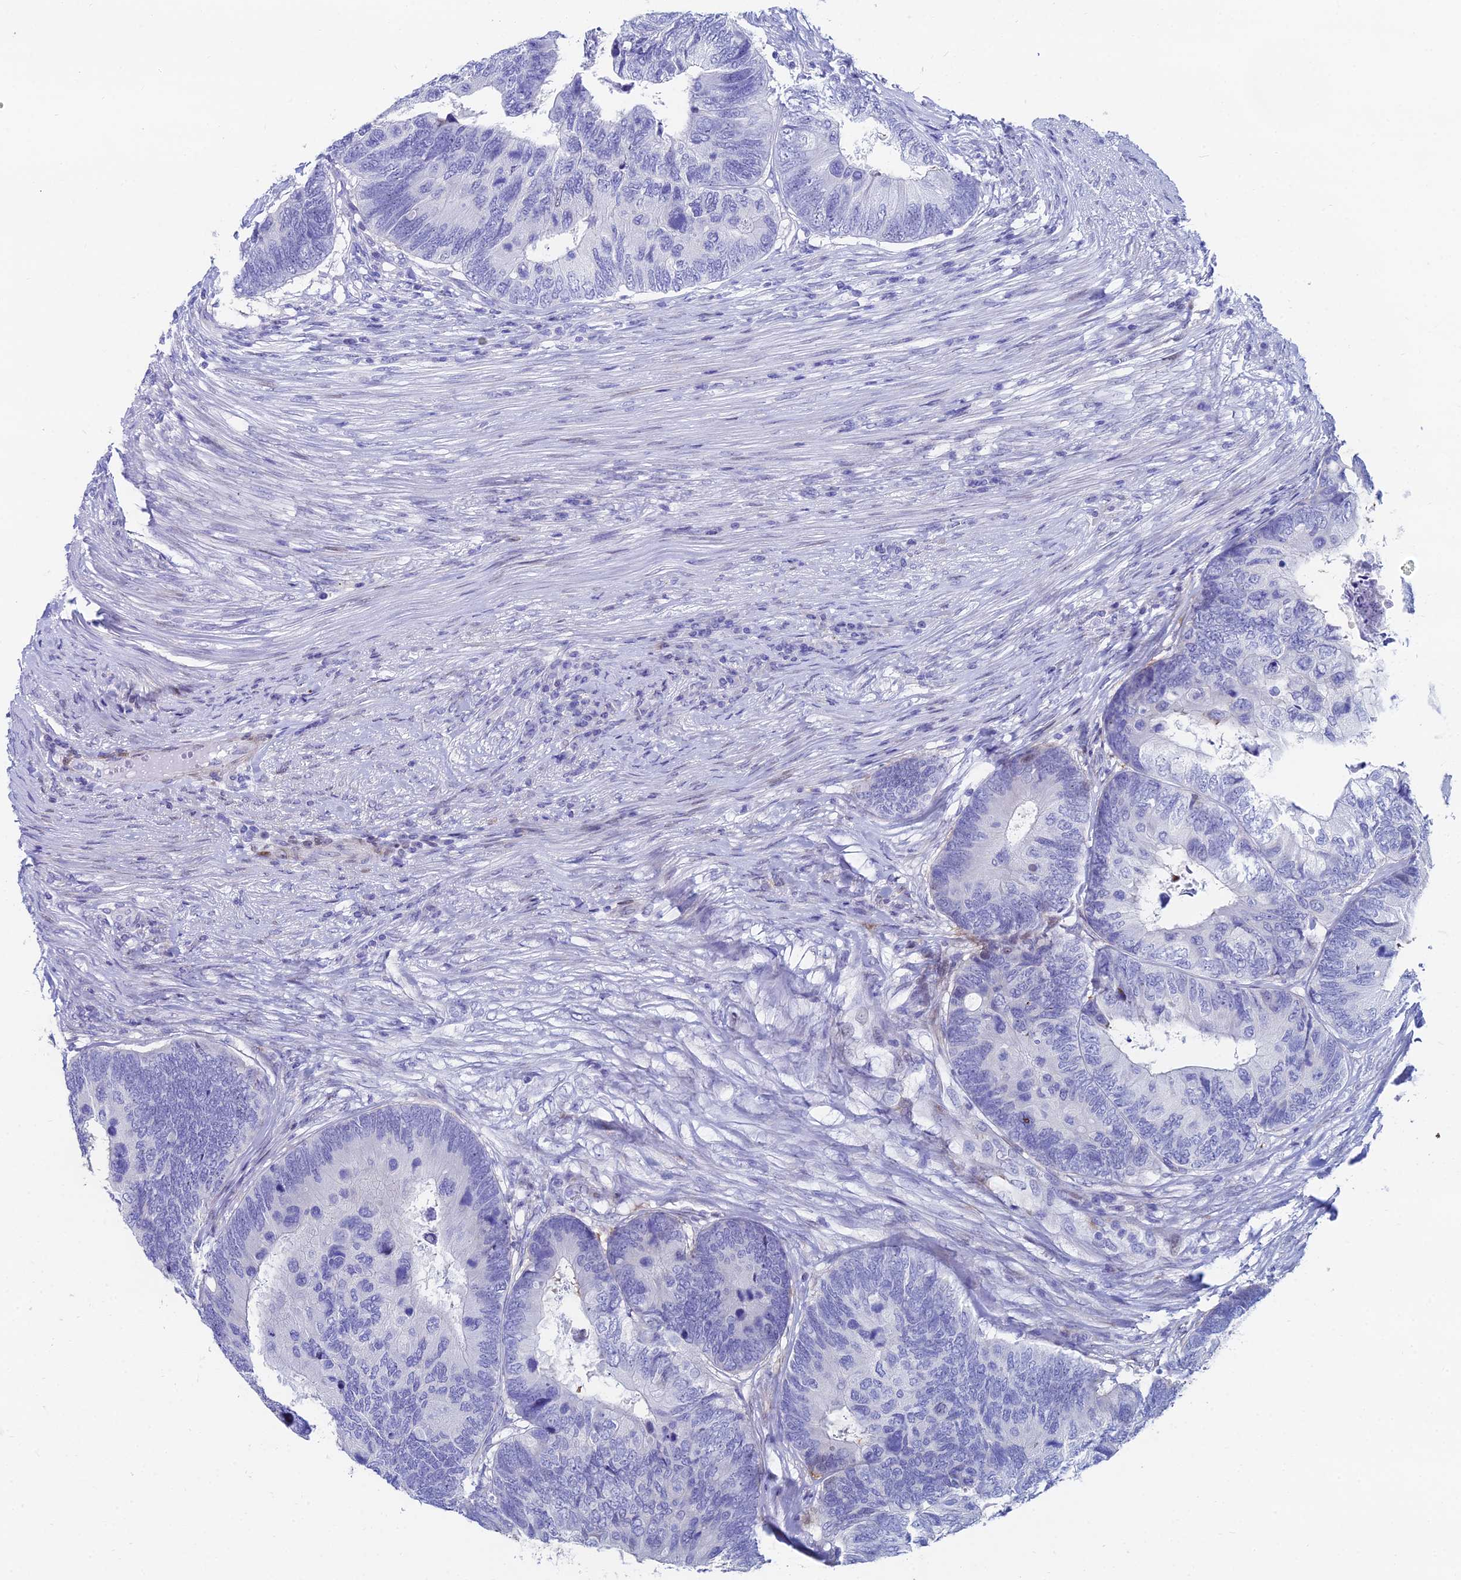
{"staining": {"intensity": "negative", "quantity": "none", "location": "none"}, "tissue": "colorectal cancer", "cell_type": "Tumor cells", "image_type": "cancer", "snomed": [{"axis": "morphology", "description": "Adenocarcinoma, NOS"}, {"axis": "topography", "description": "Colon"}], "caption": "Protein analysis of colorectal cancer (adenocarcinoma) exhibits no significant staining in tumor cells.", "gene": "HSPA1L", "patient": {"sex": "female", "age": 67}}